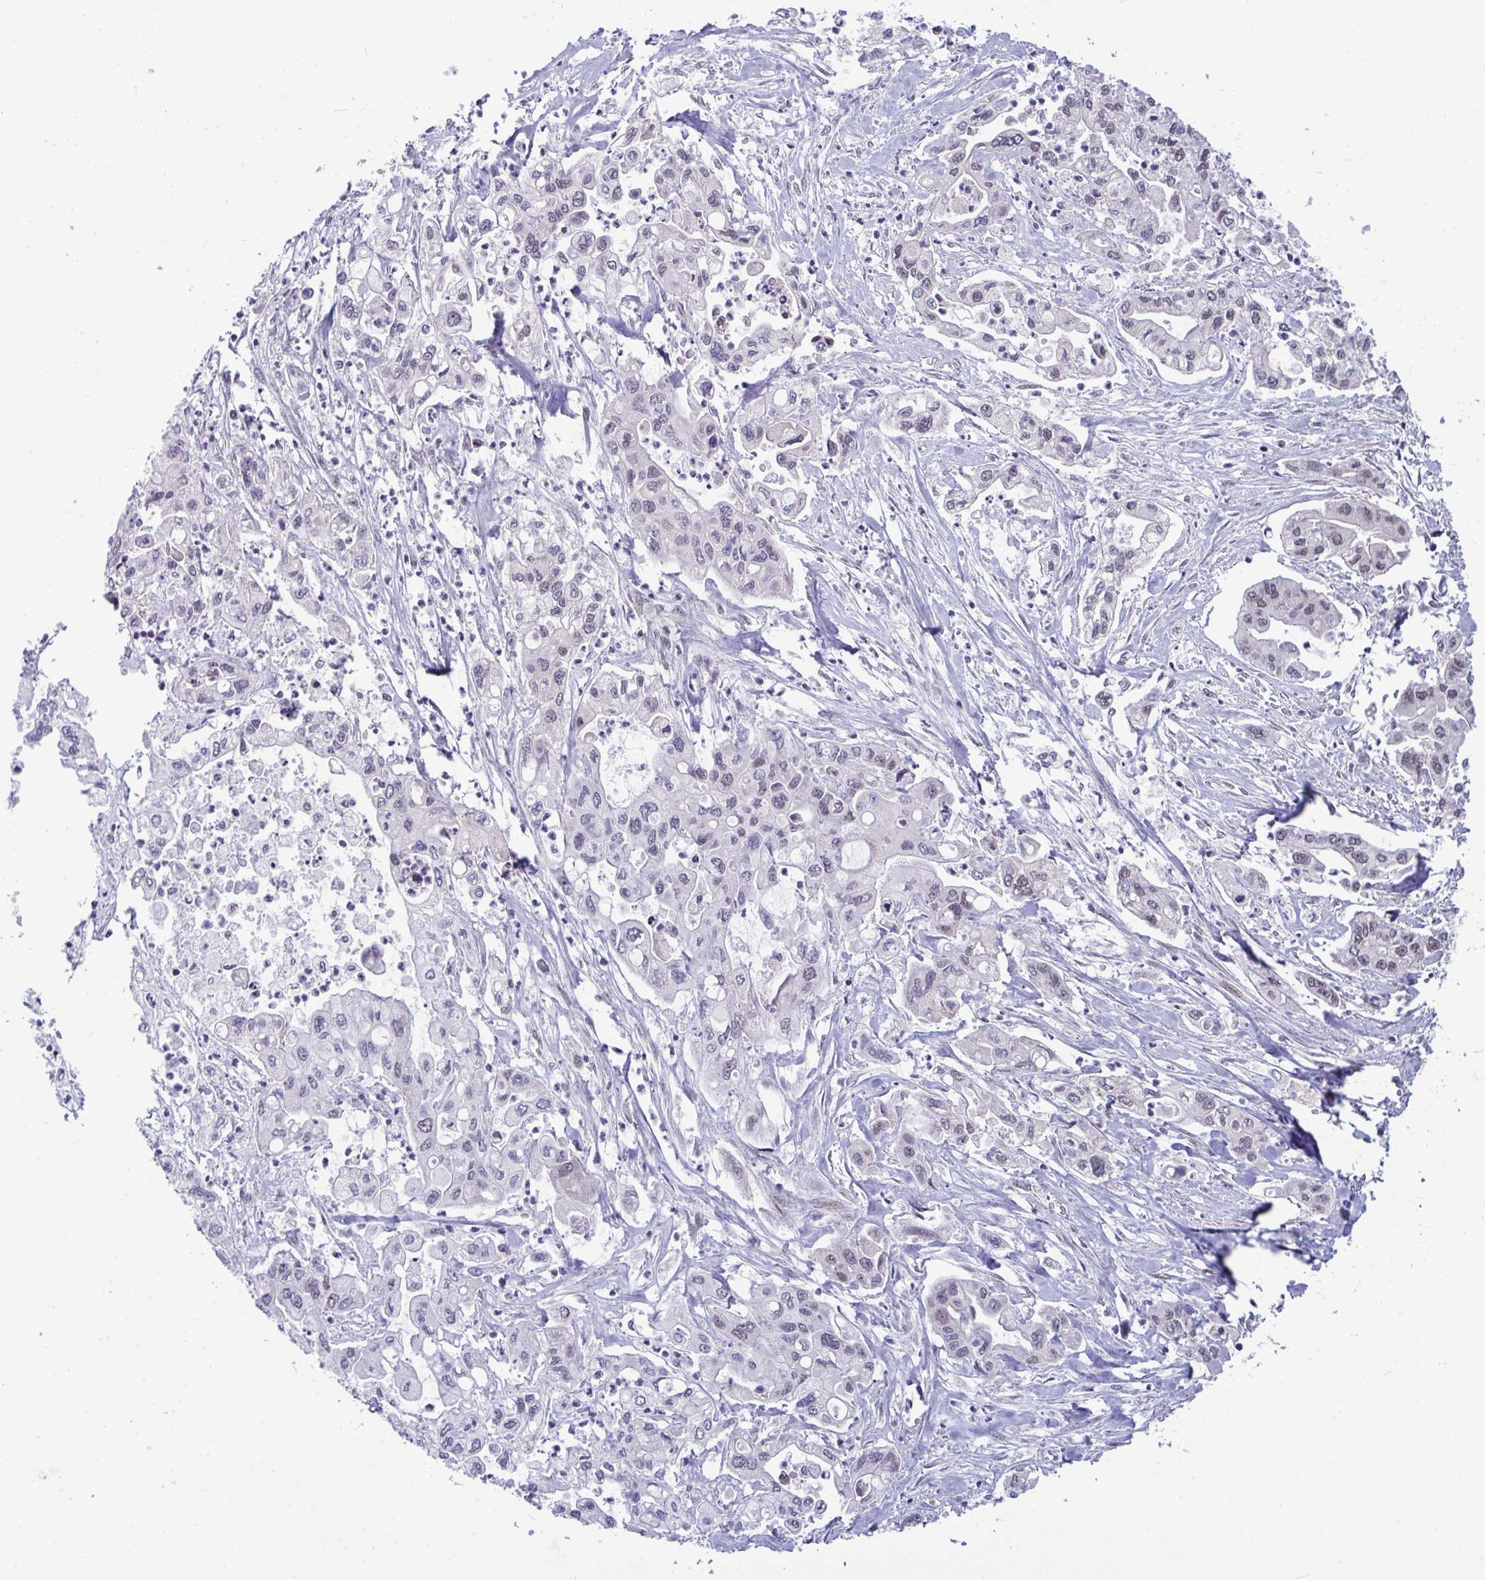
{"staining": {"intensity": "negative", "quantity": "none", "location": "none"}, "tissue": "pancreatic cancer", "cell_type": "Tumor cells", "image_type": "cancer", "snomed": [{"axis": "morphology", "description": "Adenocarcinoma, NOS"}, {"axis": "topography", "description": "Pancreas"}], "caption": "A histopathology image of adenocarcinoma (pancreatic) stained for a protein reveals no brown staining in tumor cells. (DAB immunohistochemistry visualized using brightfield microscopy, high magnification).", "gene": "WBP11", "patient": {"sex": "male", "age": 62}}